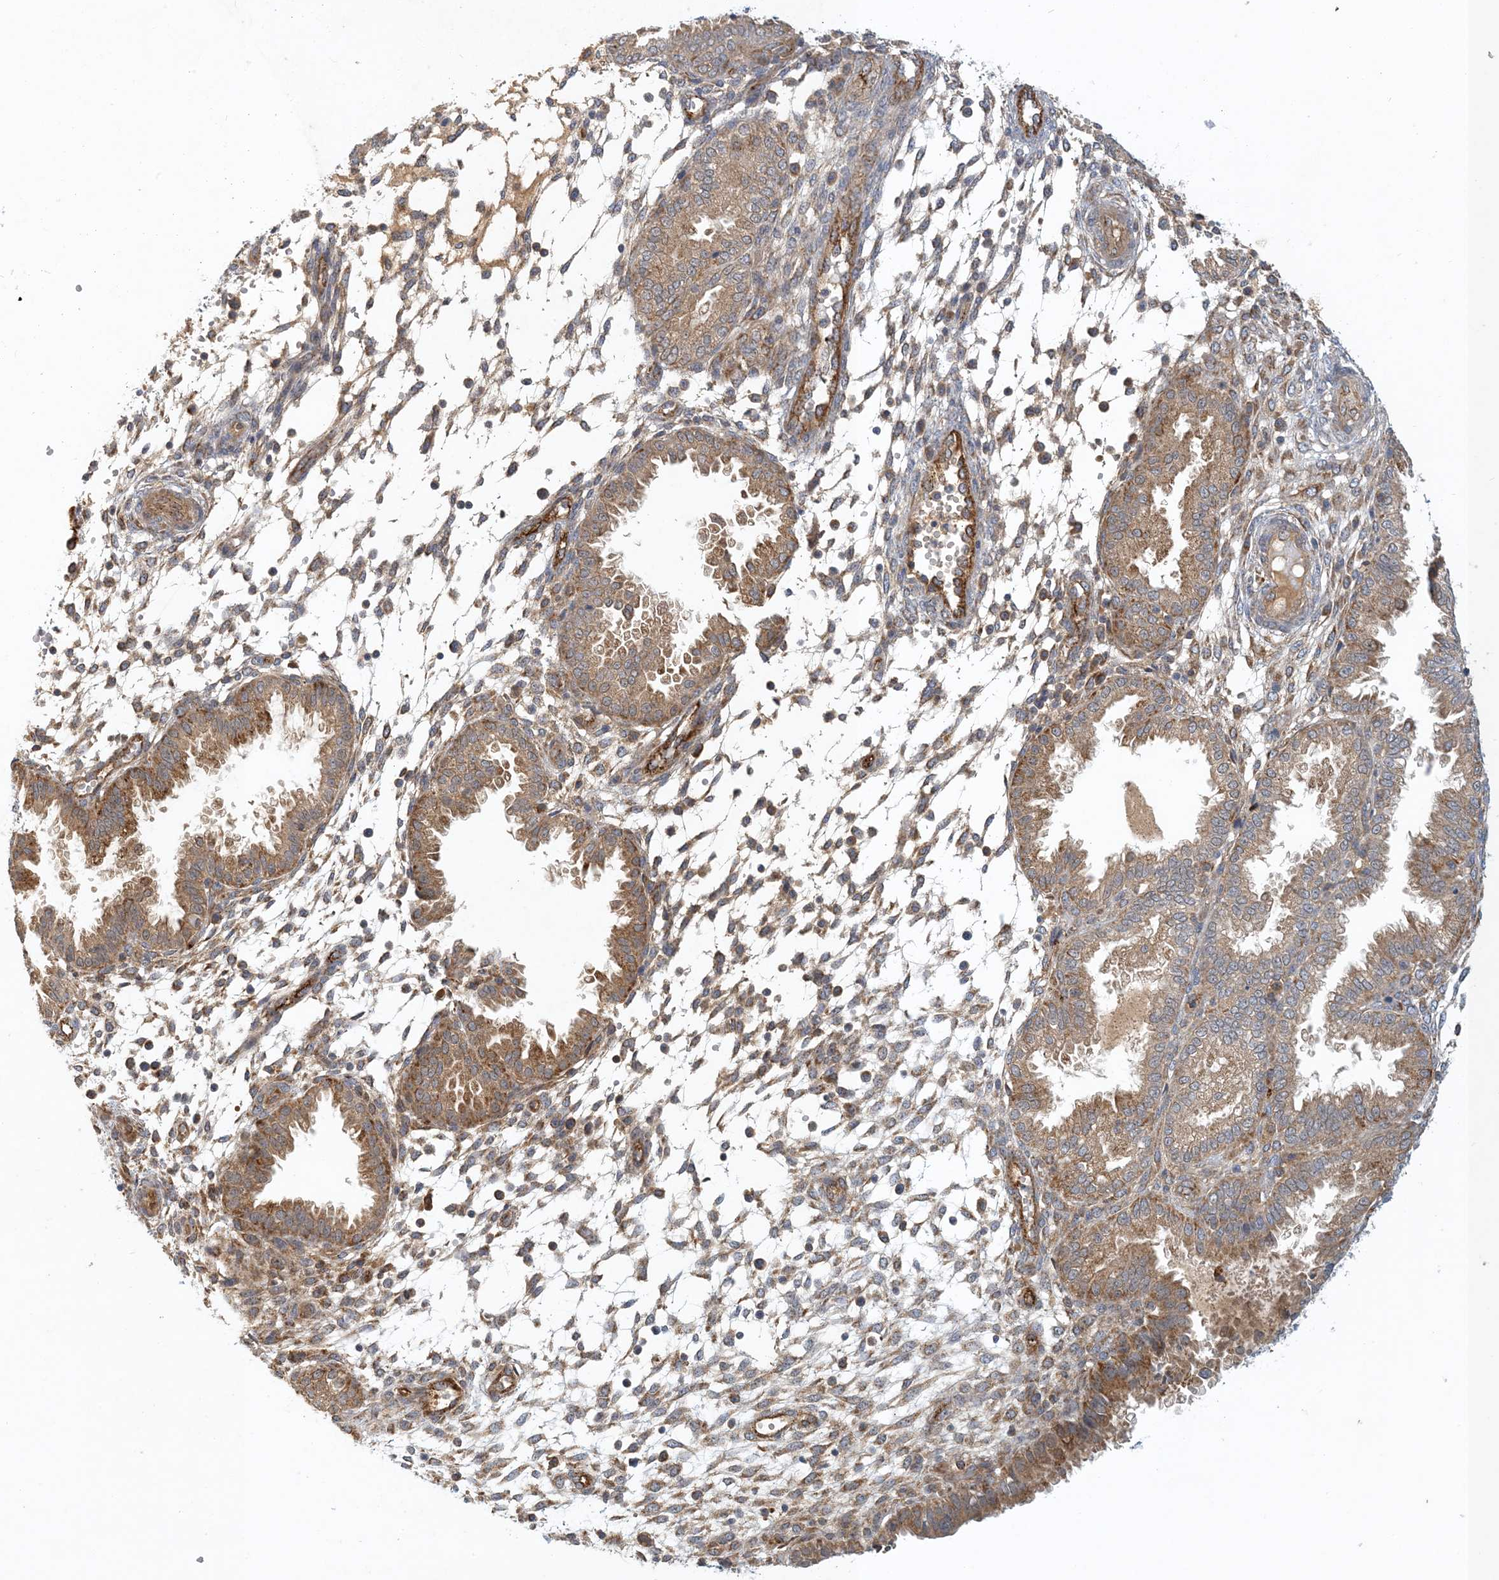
{"staining": {"intensity": "moderate", "quantity": "<25%", "location": "cytoplasmic/membranous"}, "tissue": "endometrium", "cell_type": "Cells in endometrial stroma", "image_type": "normal", "snomed": [{"axis": "morphology", "description": "Normal tissue, NOS"}, {"axis": "topography", "description": "Endometrium"}], "caption": "Immunohistochemistry staining of benign endometrium, which reveals low levels of moderate cytoplasmic/membranous positivity in approximately <25% of cells in endometrial stroma indicating moderate cytoplasmic/membranous protein expression. The staining was performed using DAB (brown) for protein detection and nuclei were counterstained in hematoxylin (blue).", "gene": "ZBTB3", "patient": {"sex": "female", "age": 33}}